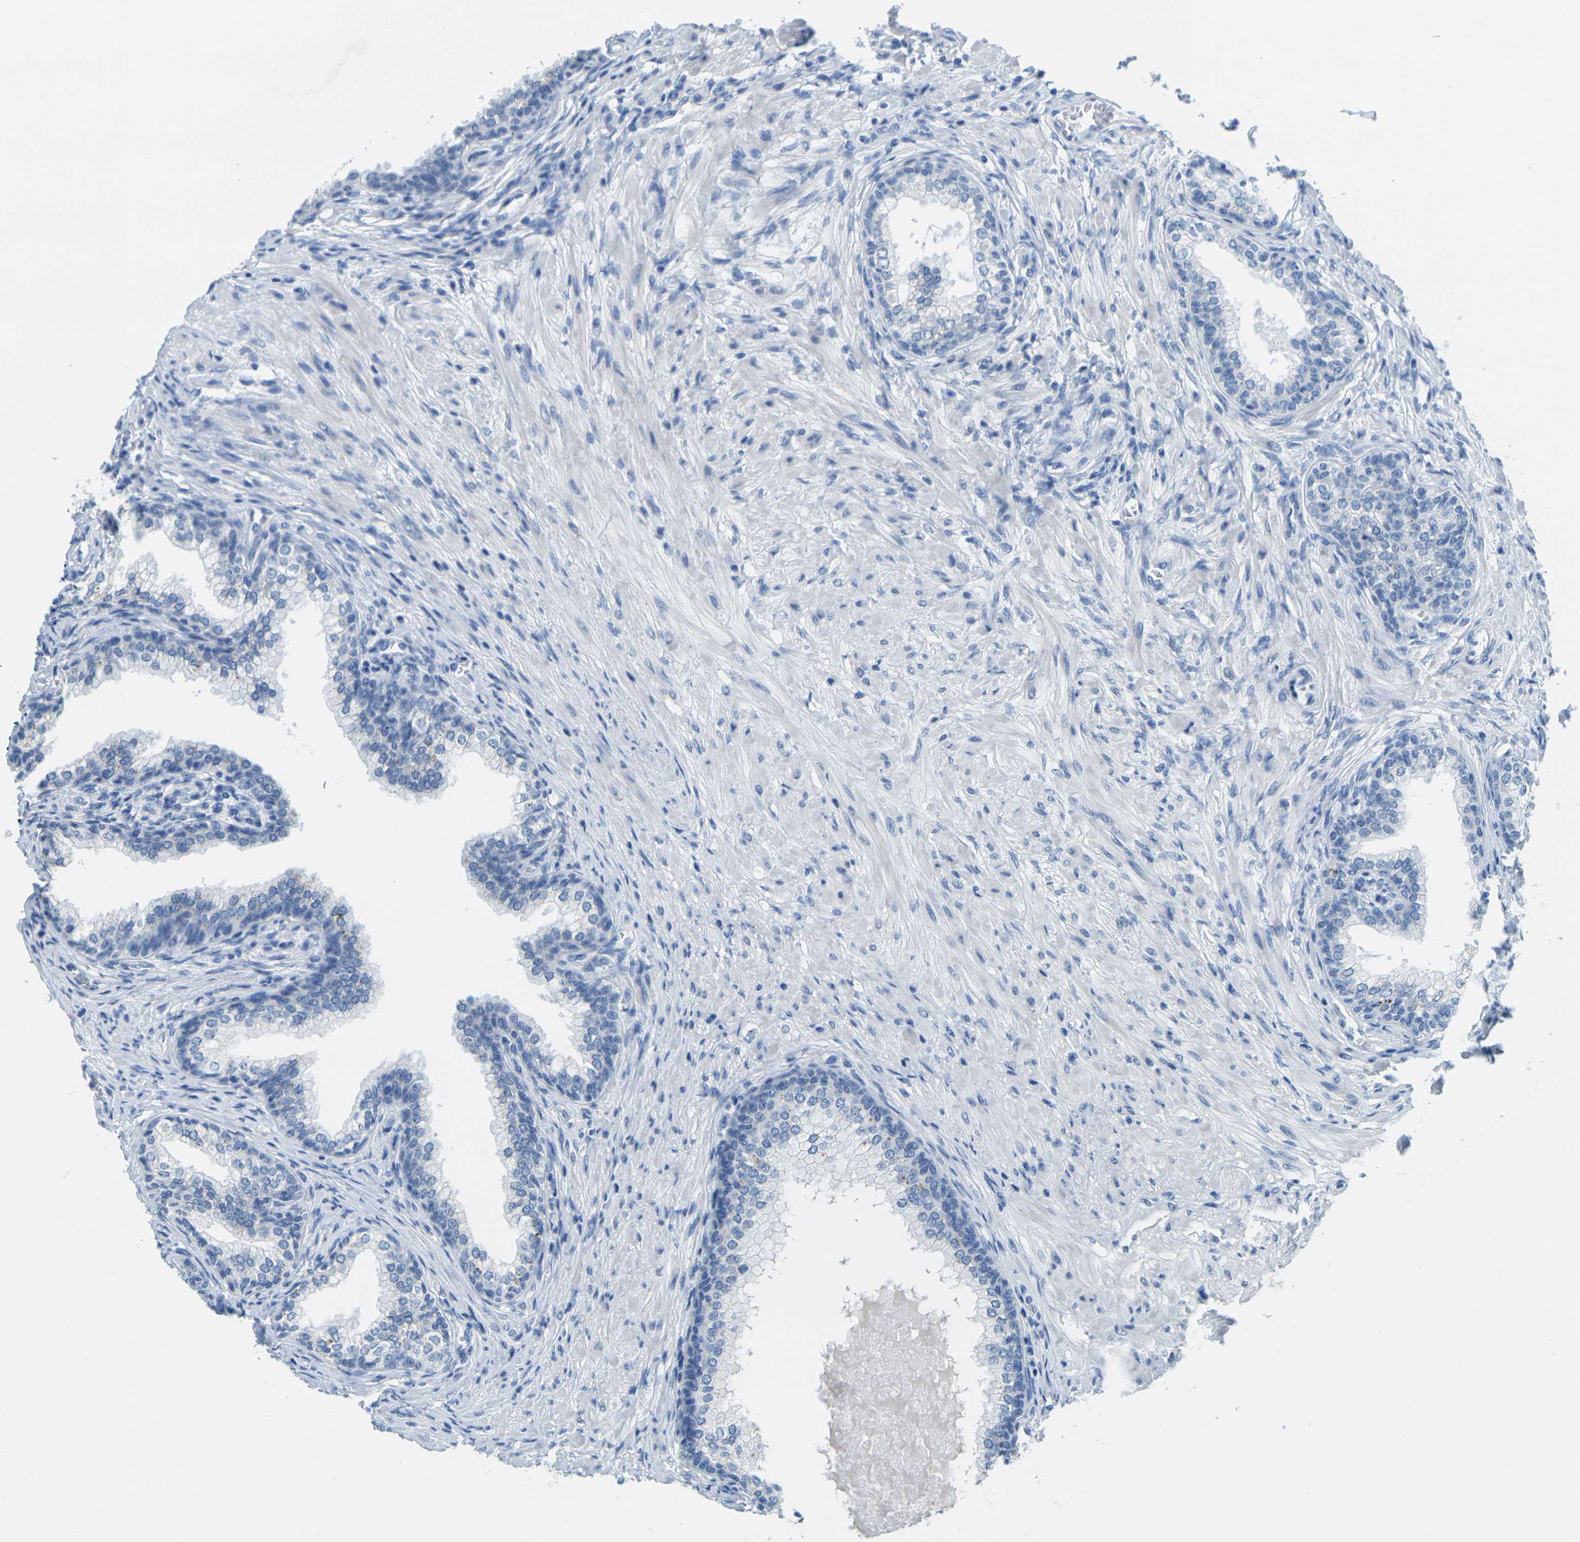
{"staining": {"intensity": "strong", "quantity": "25%-75%", "location": "cytoplasmic/membranous"}, "tissue": "prostate", "cell_type": "Glandular cells", "image_type": "normal", "snomed": [{"axis": "morphology", "description": "Normal tissue, NOS"}, {"axis": "morphology", "description": "Urothelial carcinoma, Low grade"}, {"axis": "topography", "description": "Urinary bladder"}, {"axis": "topography", "description": "Prostate"}], "caption": "Immunohistochemical staining of benign human prostate exhibits 25%-75% levels of strong cytoplasmic/membranous protein positivity in about 25%-75% of glandular cells. (IHC, brightfield microscopy, high magnification).", "gene": "FAM3D", "patient": {"sex": "male", "age": 60}}